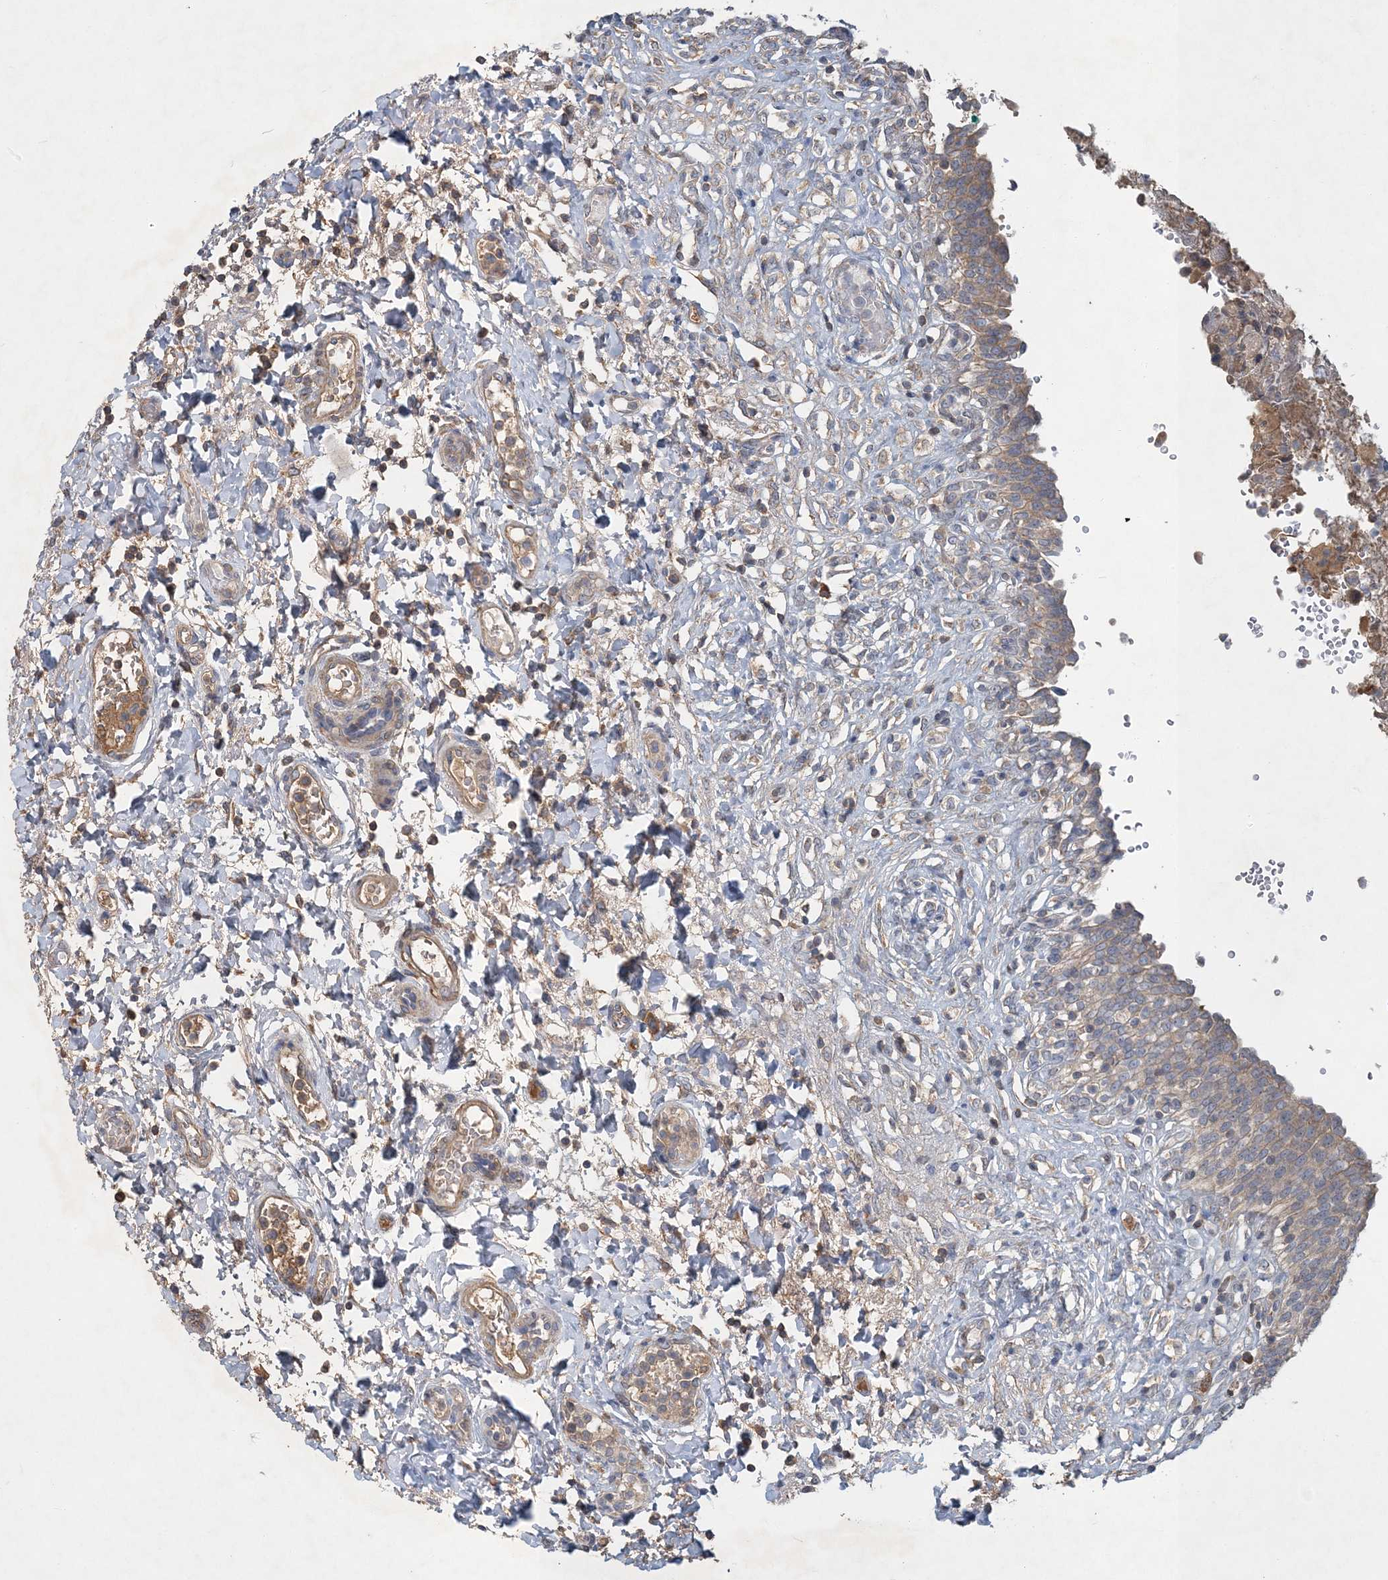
{"staining": {"intensity": "weak", "quantity": "25%-75%", "location": "cytoplasmic/membranous"}, "tissue": "urinary bladder", "cell_type": "Urothelial cells", "image_type": "normal", "snomed": [{"axis": "morphology", "description": "Urothelial carcinoma, High grade"}, {"axis": "topography", "description": "Urinary bladder"}], "caption": "A photomicrograph showing weak cytoplasmic/membranous expression in about 25%-75% of urothelial cells in benign urinary bladder, as visualized by brown immunohistochemical staining.", "gene": "RNF25", "patient": {"sex": "male", "age": 46}}